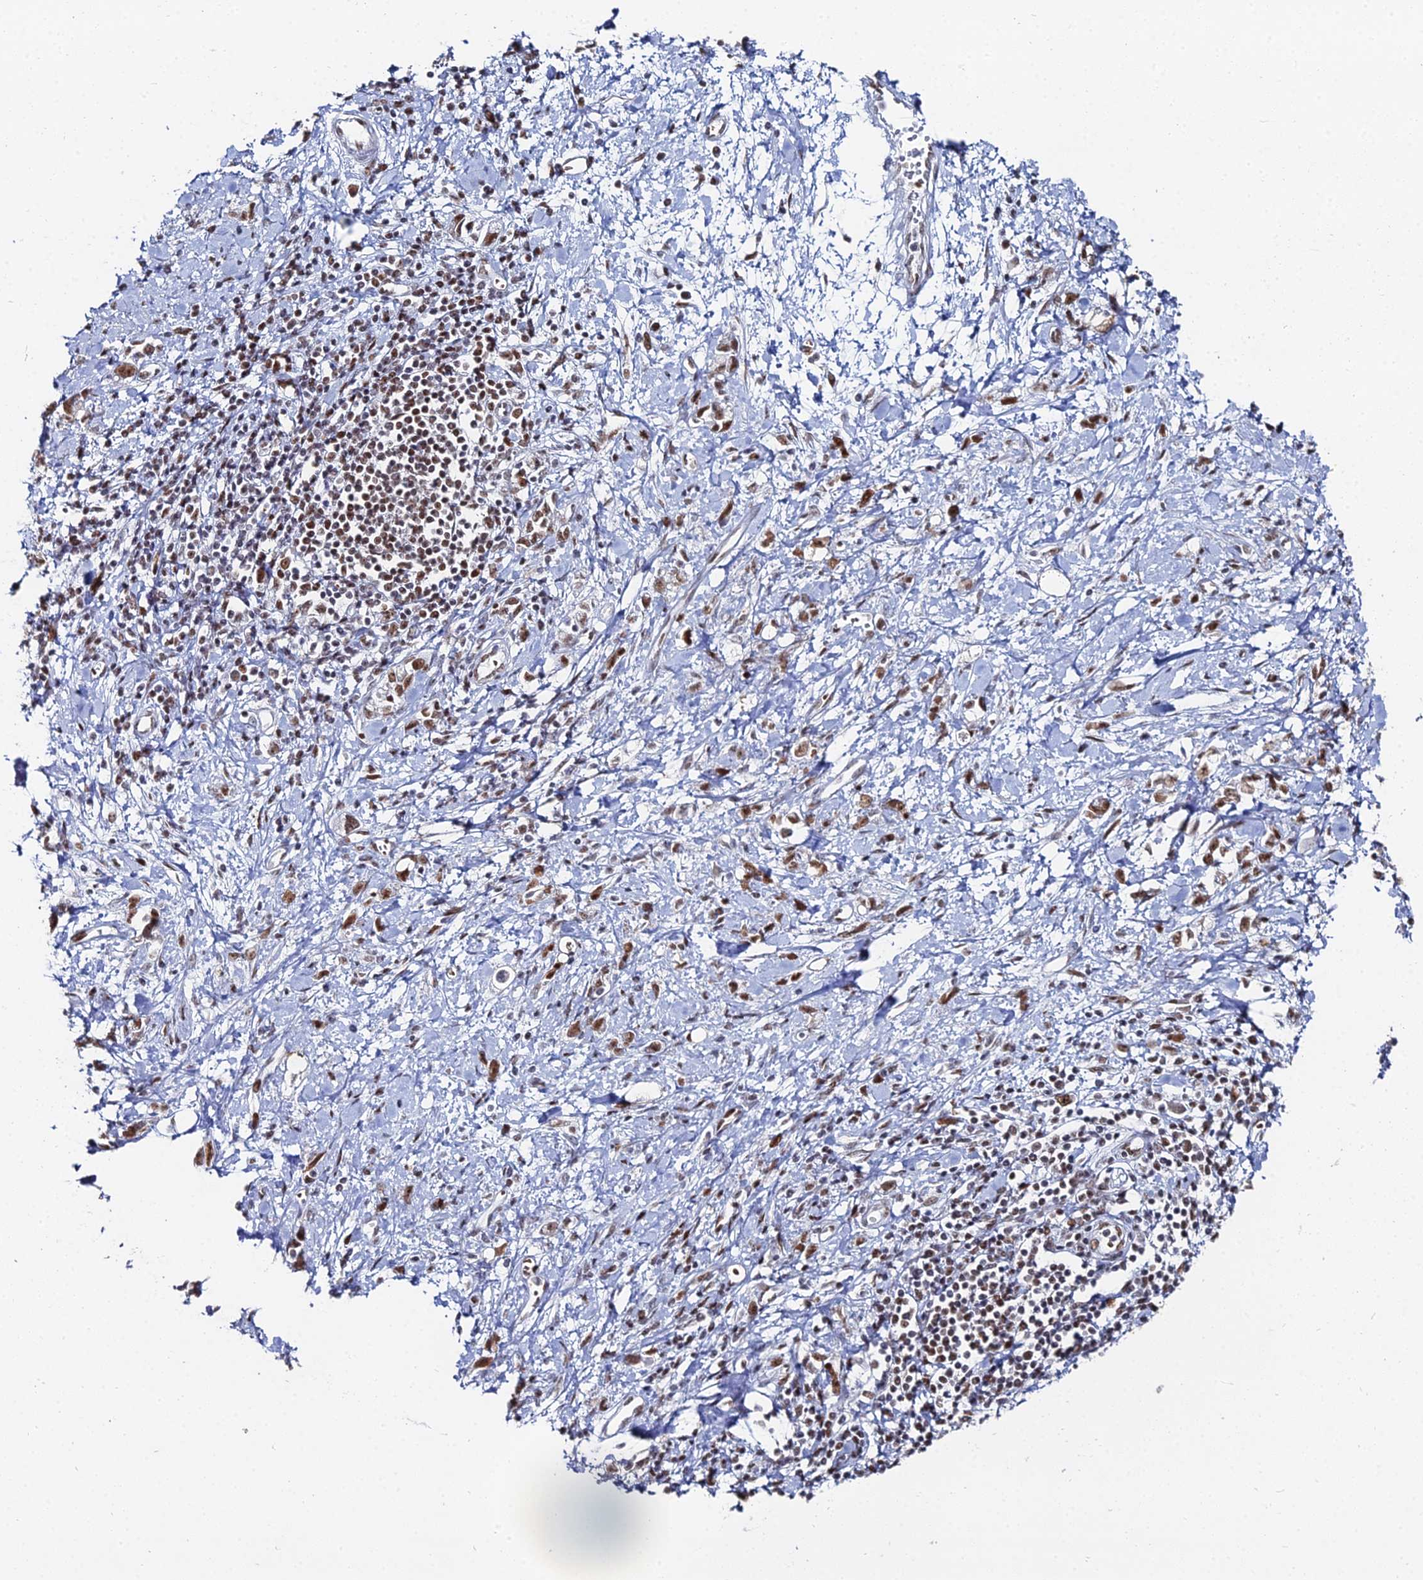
{"staining": {"intensity": "moderate", "quantity": ">75%", "location": "nuclear"}, "tissue": "stomach cancer", "cell_type": "Tumor cells", "image_type": "cancer", "snomed": [{"axis": "morphology", "description": "Adenocarcinoma, NOS"}, {"axis": "topography", "description": "Stomach"}], "caption": "A brown stain highlights moderate nuclear positivity of a protein in human stomach cancer (adenocarcinoma) tumor cells.", "gene": "GSC2", "patient": {"sex": "female", "age": 76}}